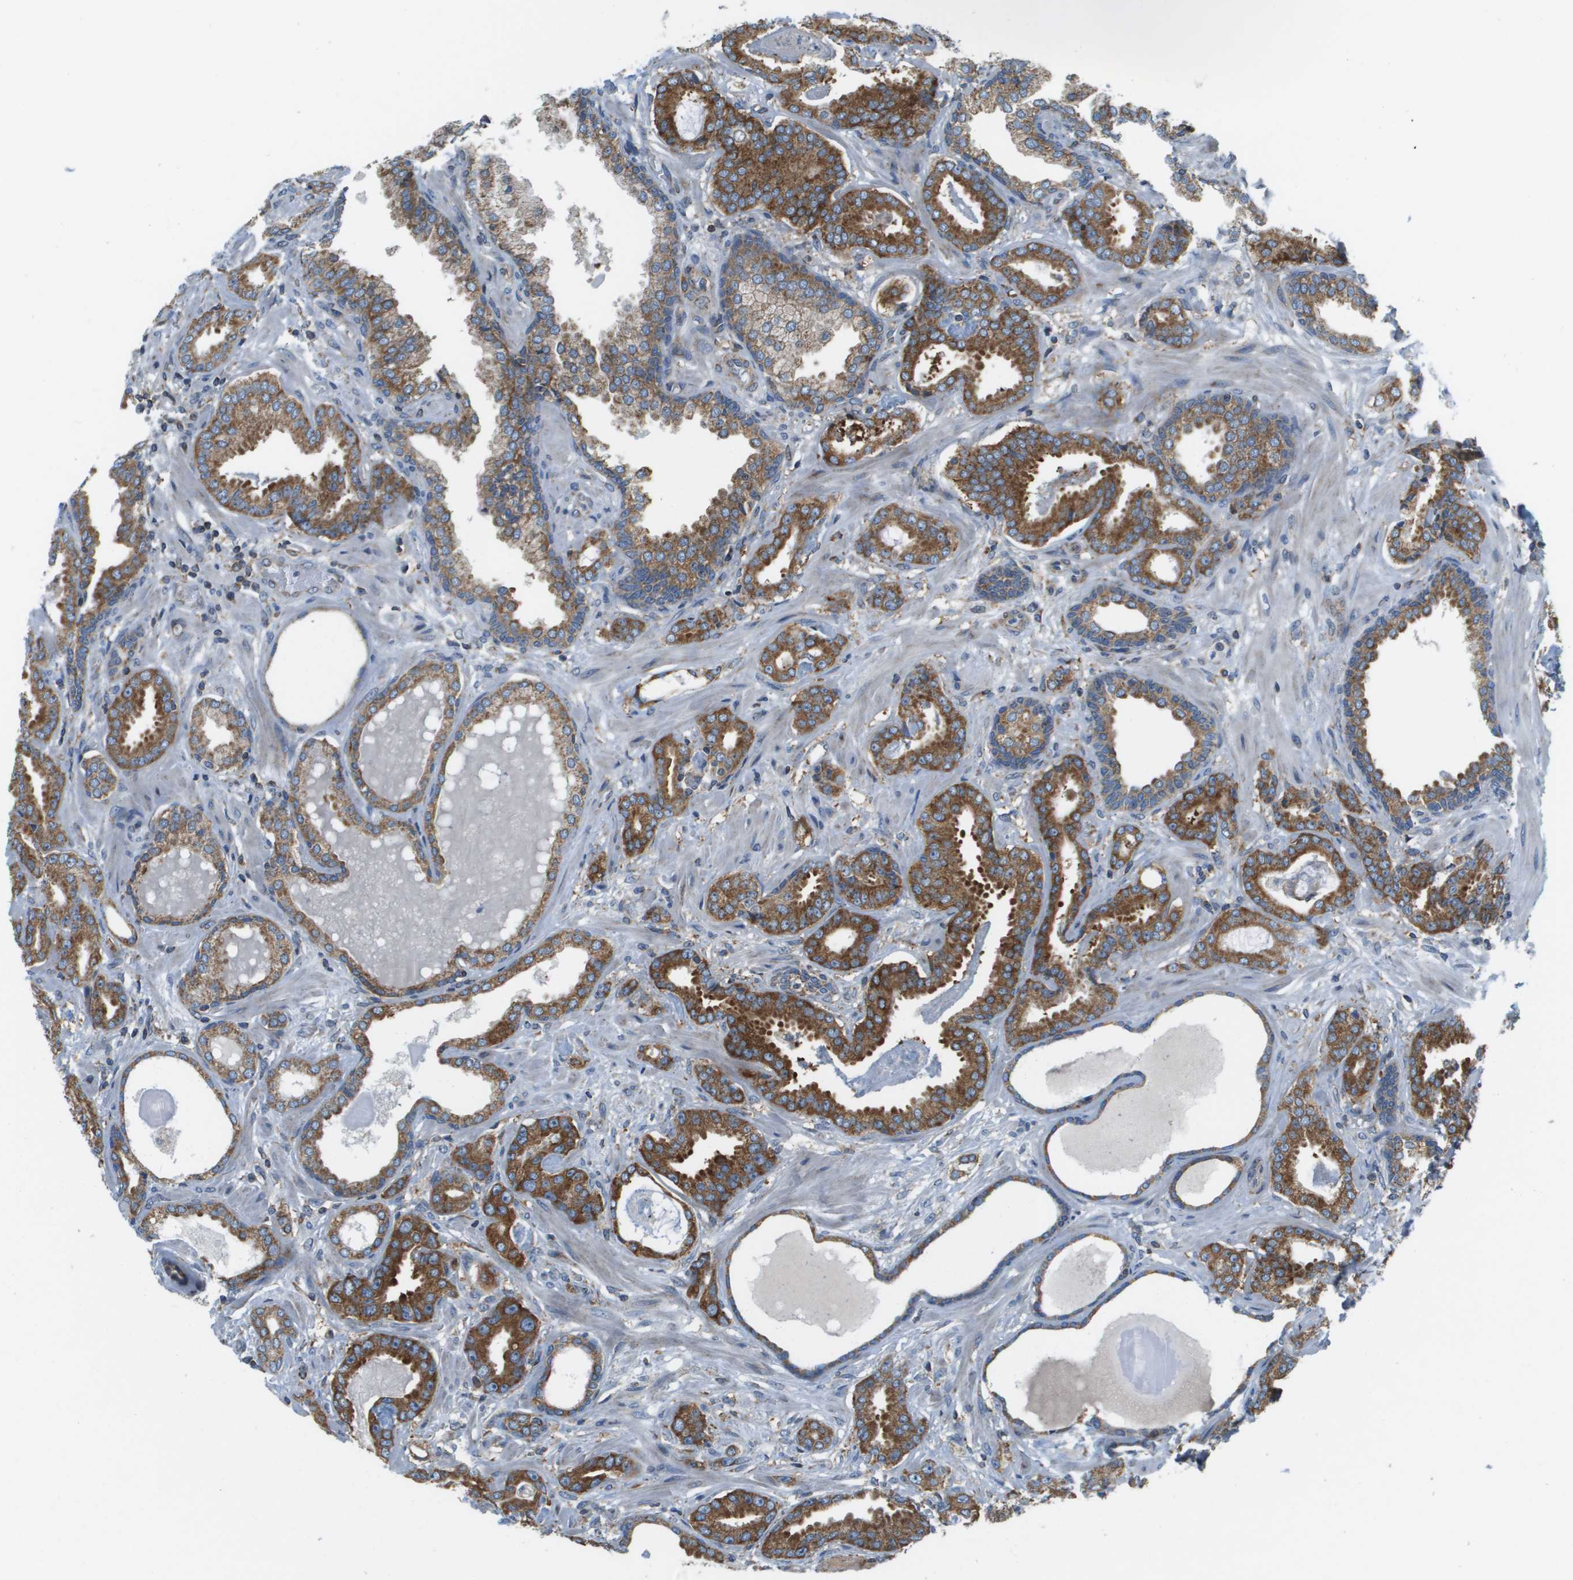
{"staining": {"intensity": "strong", "quantity": ">75%", "location": "cytoplasmic/membranous"}, "tissue": "prostate cancer", "cell_type": "Tumor cells", "image_type": "cancer", "snomed": [{"axis": "morphology", "description": "Adenocarcinoma, Low grade"}, {"axis": "topography", "description": "Prostate"}], "caption": "Immunohistochemistry of human prostate adenocarcinoma (low-grade) exhibits high levels of strong cytoplasmic/membranous staining in approximately >75% of tumor cells. Using DAB (brown) and hematoxylin (blue) stains, captured at high magnification using brightfield microscopy.", "gene": "TAOK3", "patient": {"sex": "male", "age": 53}}